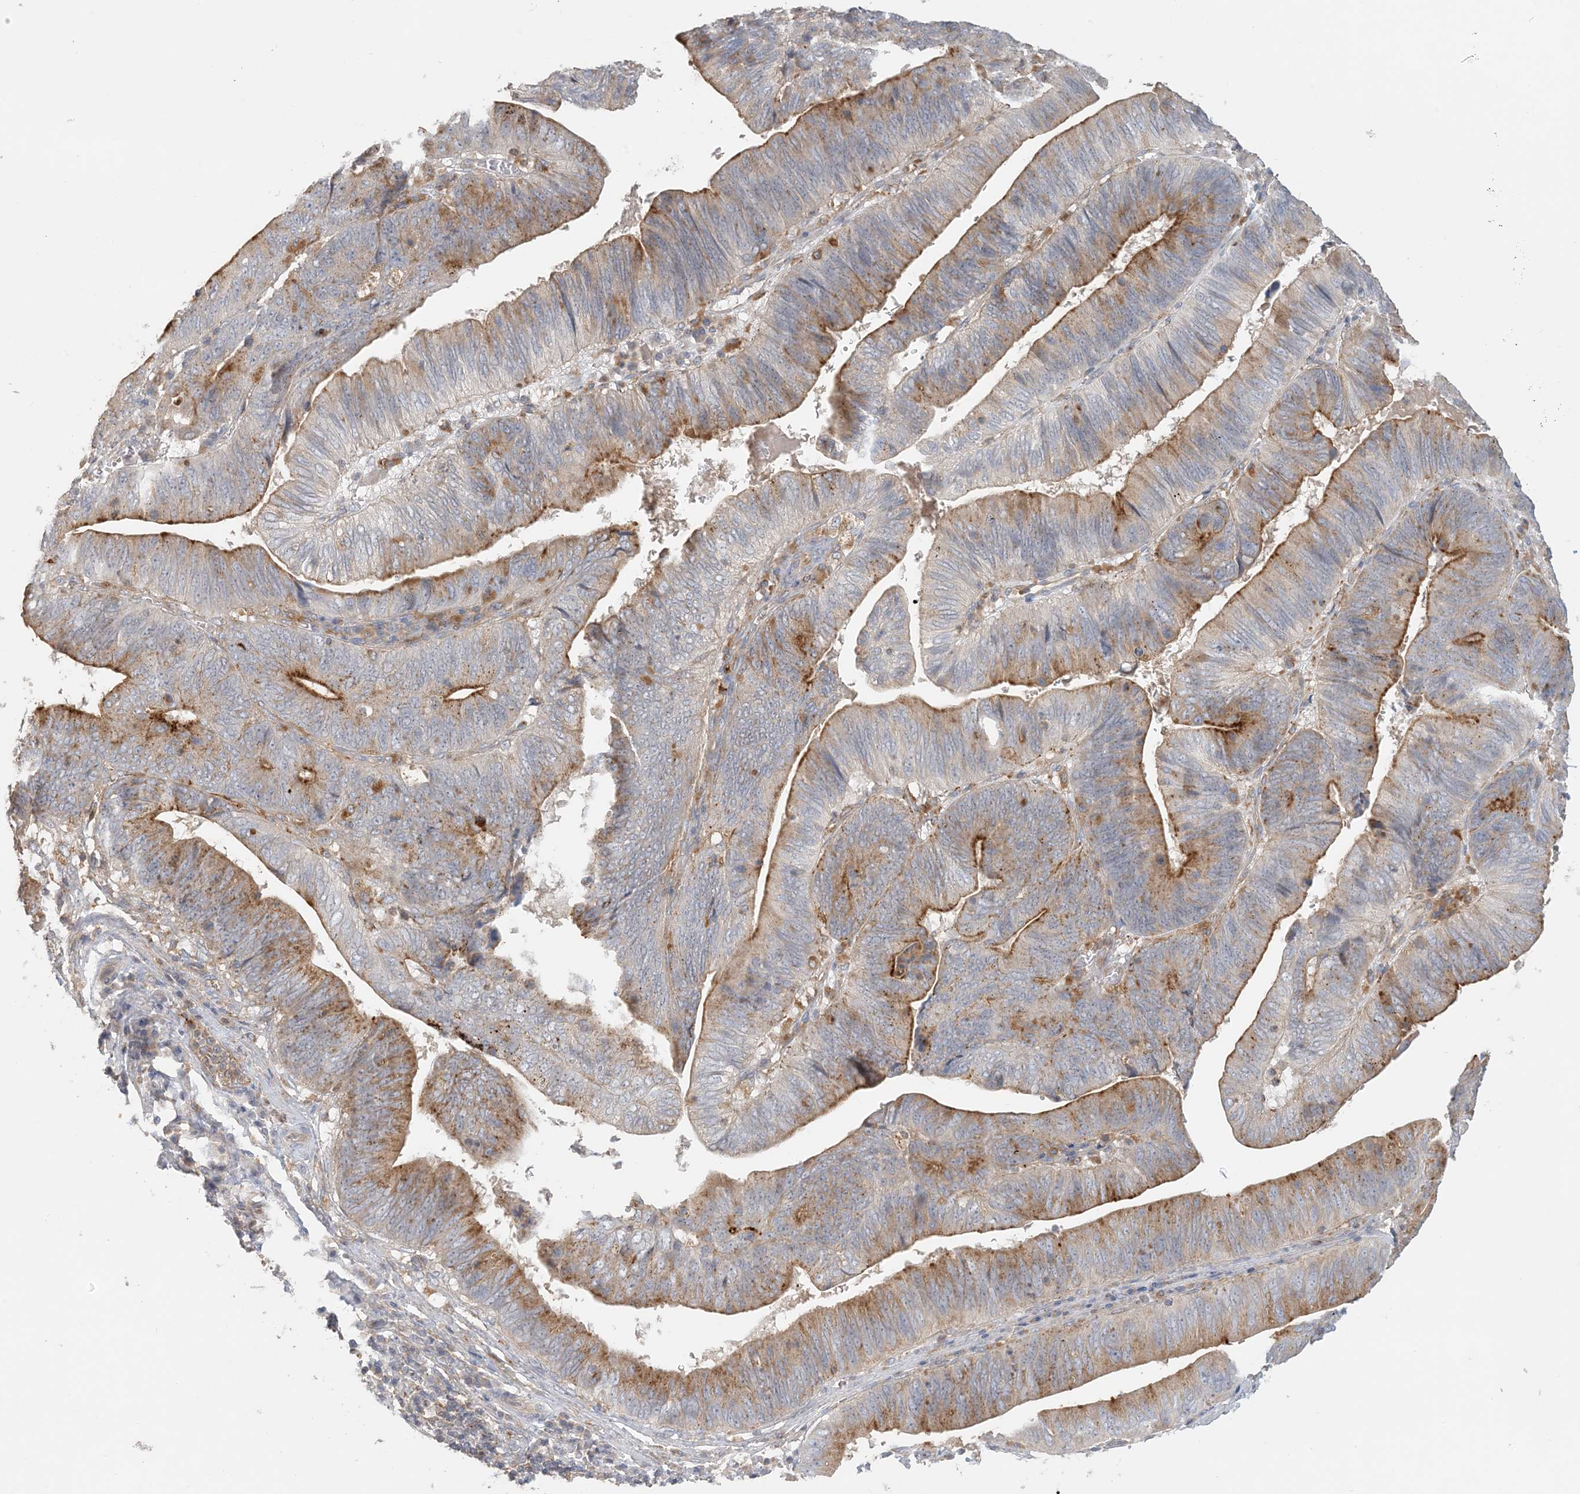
{"staining": {"intensity": "moderate", "quantity": ">75%", "location": "cytoplasmic/membranous"}, "tissue": "pancreatic cancer", "cell_type": "Tumor cells", "image_type": "cancer", "snomed": [{"axis": "morphology", "description": "Adenocarcinoma, NOS"}, {"axis": "topography", "description": "Pancreas"}], "caption": "Pancreatic cancer (adenocarcinoma) tissue shows moderate cytoplasmic/membranous expression in approximately >75% of tumor cells Using DAB (3,3'-diaminobenzidine) (brown) and hematoxylin (blue) stains, captured at high magnification using brightfield microscopy.", "gene": "SPPL2A", "patient": {"sex": "male", "age": 63}}